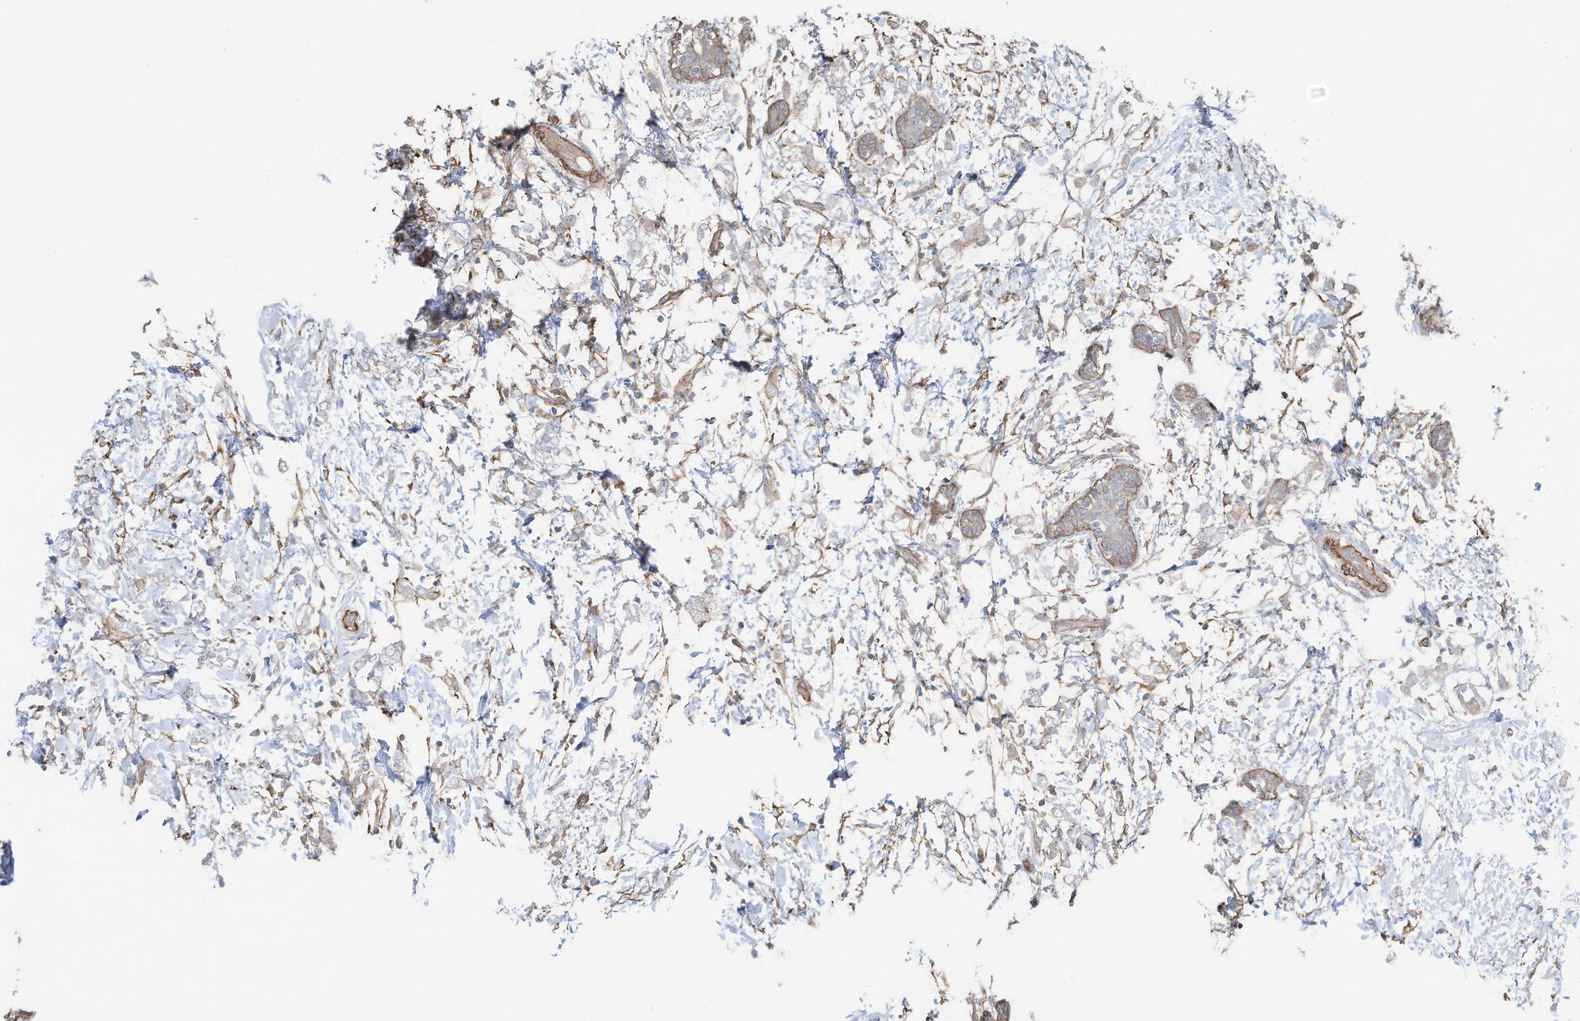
{"staining": {"intensity": "negative", "quantity": "none", "location": "none"}, "tissue": "breast cancer", "cell_type": "Tumor cells", "image_type": "cancer", "snomed": [{"axis": "morphology", "description": "Normal tissue, NOS"}, {"axis": "morphology", "description": "Lobular carcinoma"}, {"axis": "topography", "description": "Breast"}], "caption": "Tumor cells are negative for brown protein staining in lobular carcinoma (breast). (Stains: DAB (3,3'-diaminobenzidine) immunohistochemistry with hematoxylin counter stain, Microscopy: brightfield microscopy at high magnification).", "gene": "SLC17A7", "patient": {"sex": "female", "age": 47}}